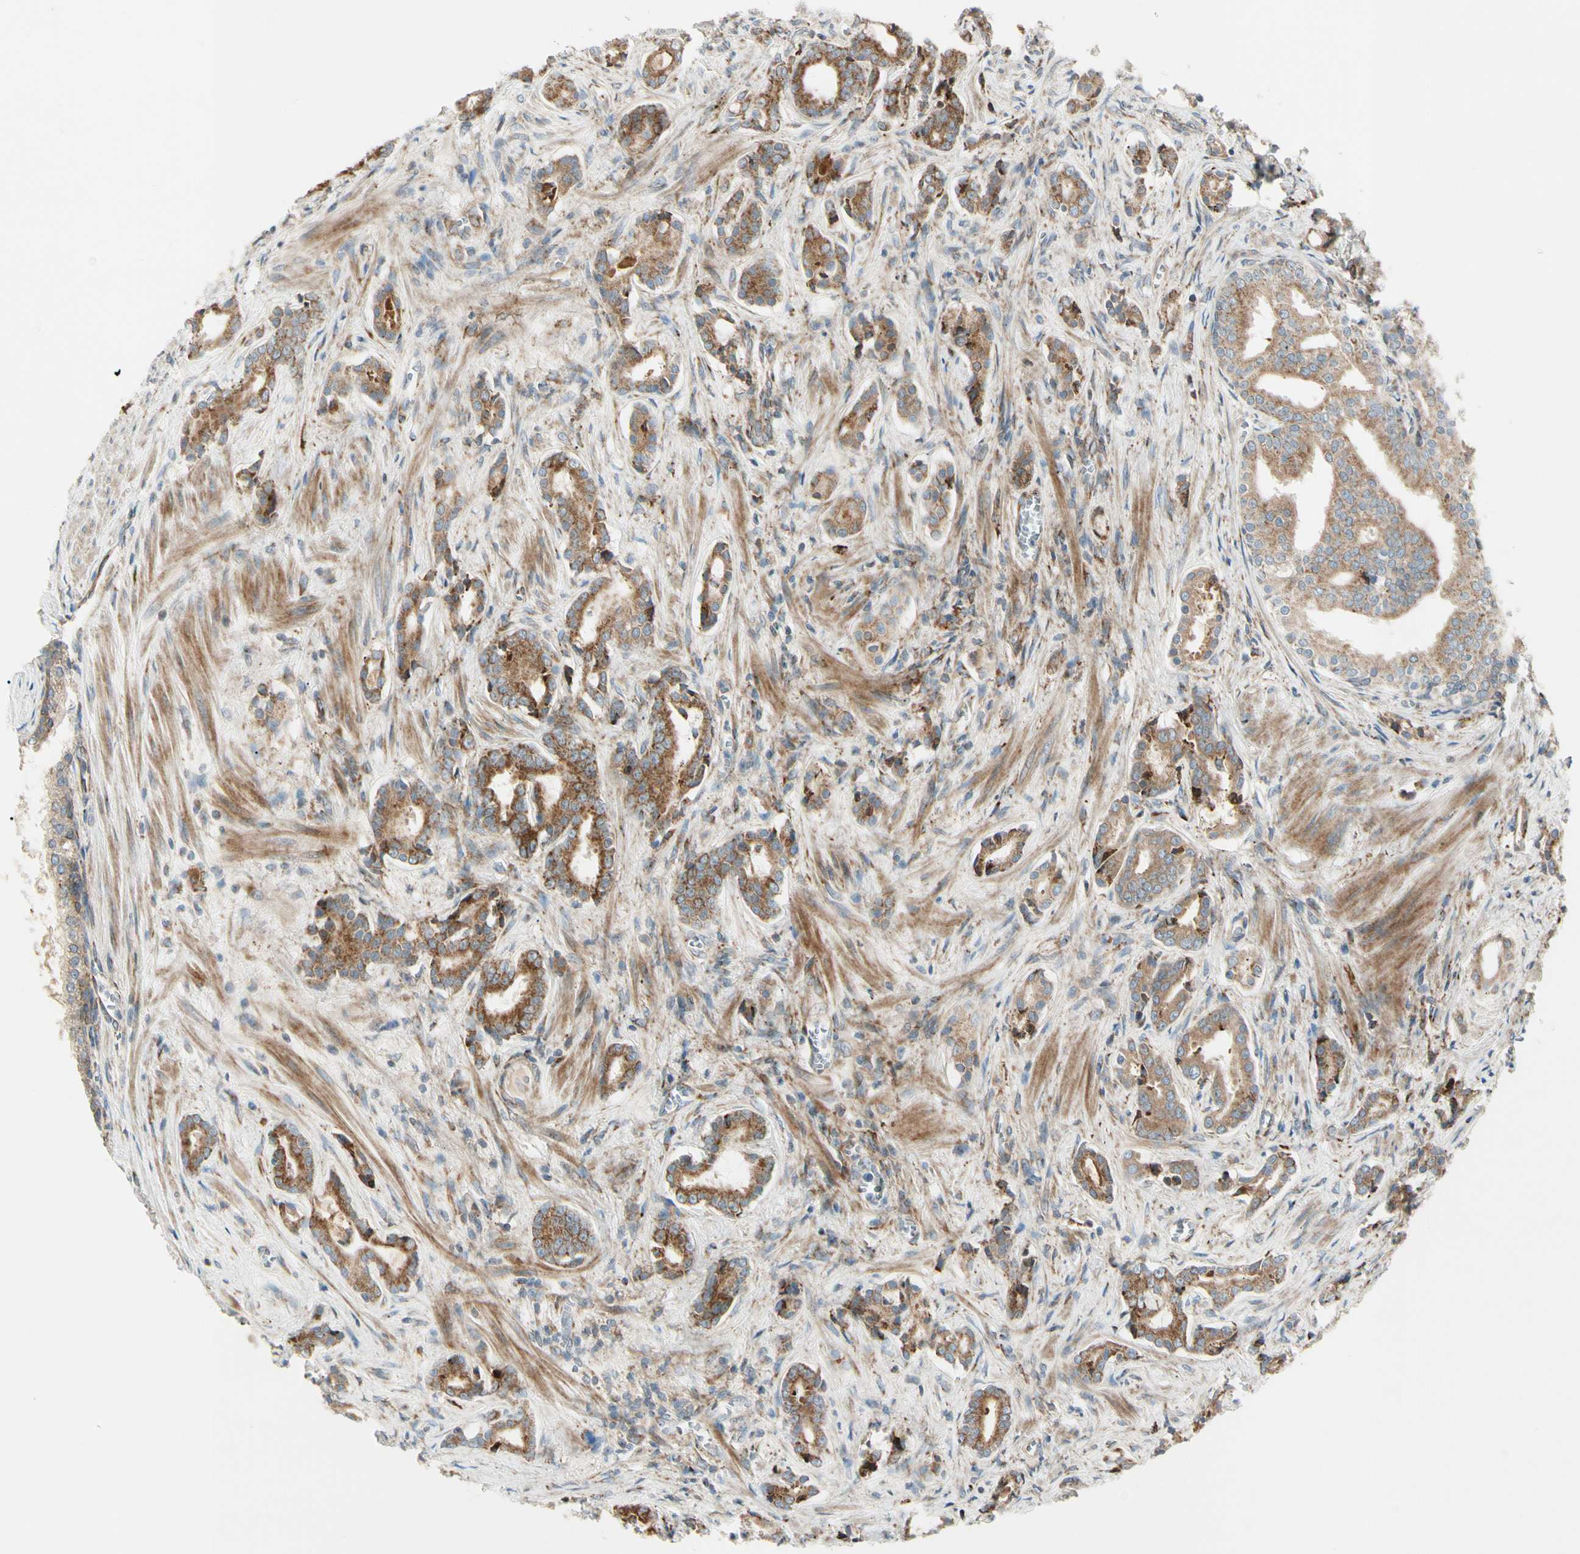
{"staining": {"intensity": "moderate", "quantity": ">75%", "location": "cytoplasmic/membranous"}, "tissue": "prostate cancer", "cell_type": "Tumor cells", "image_type": "cancer", "snomed": [{"axis": "morphology", "description": "Adenocarcinoma, Low grade"}, {"axis": "topography", "description": "Prostate"}], "caption": "There is medium levels of moderate cytoplasmic/membranous staining in tumor cells of prostate cancer (adenocarcinoma (low-grade)), as demonstrated by immunohistochemical staining (brown color).", "gene": "MRPL9", "patient": {"sex": "male", "age": 58}}